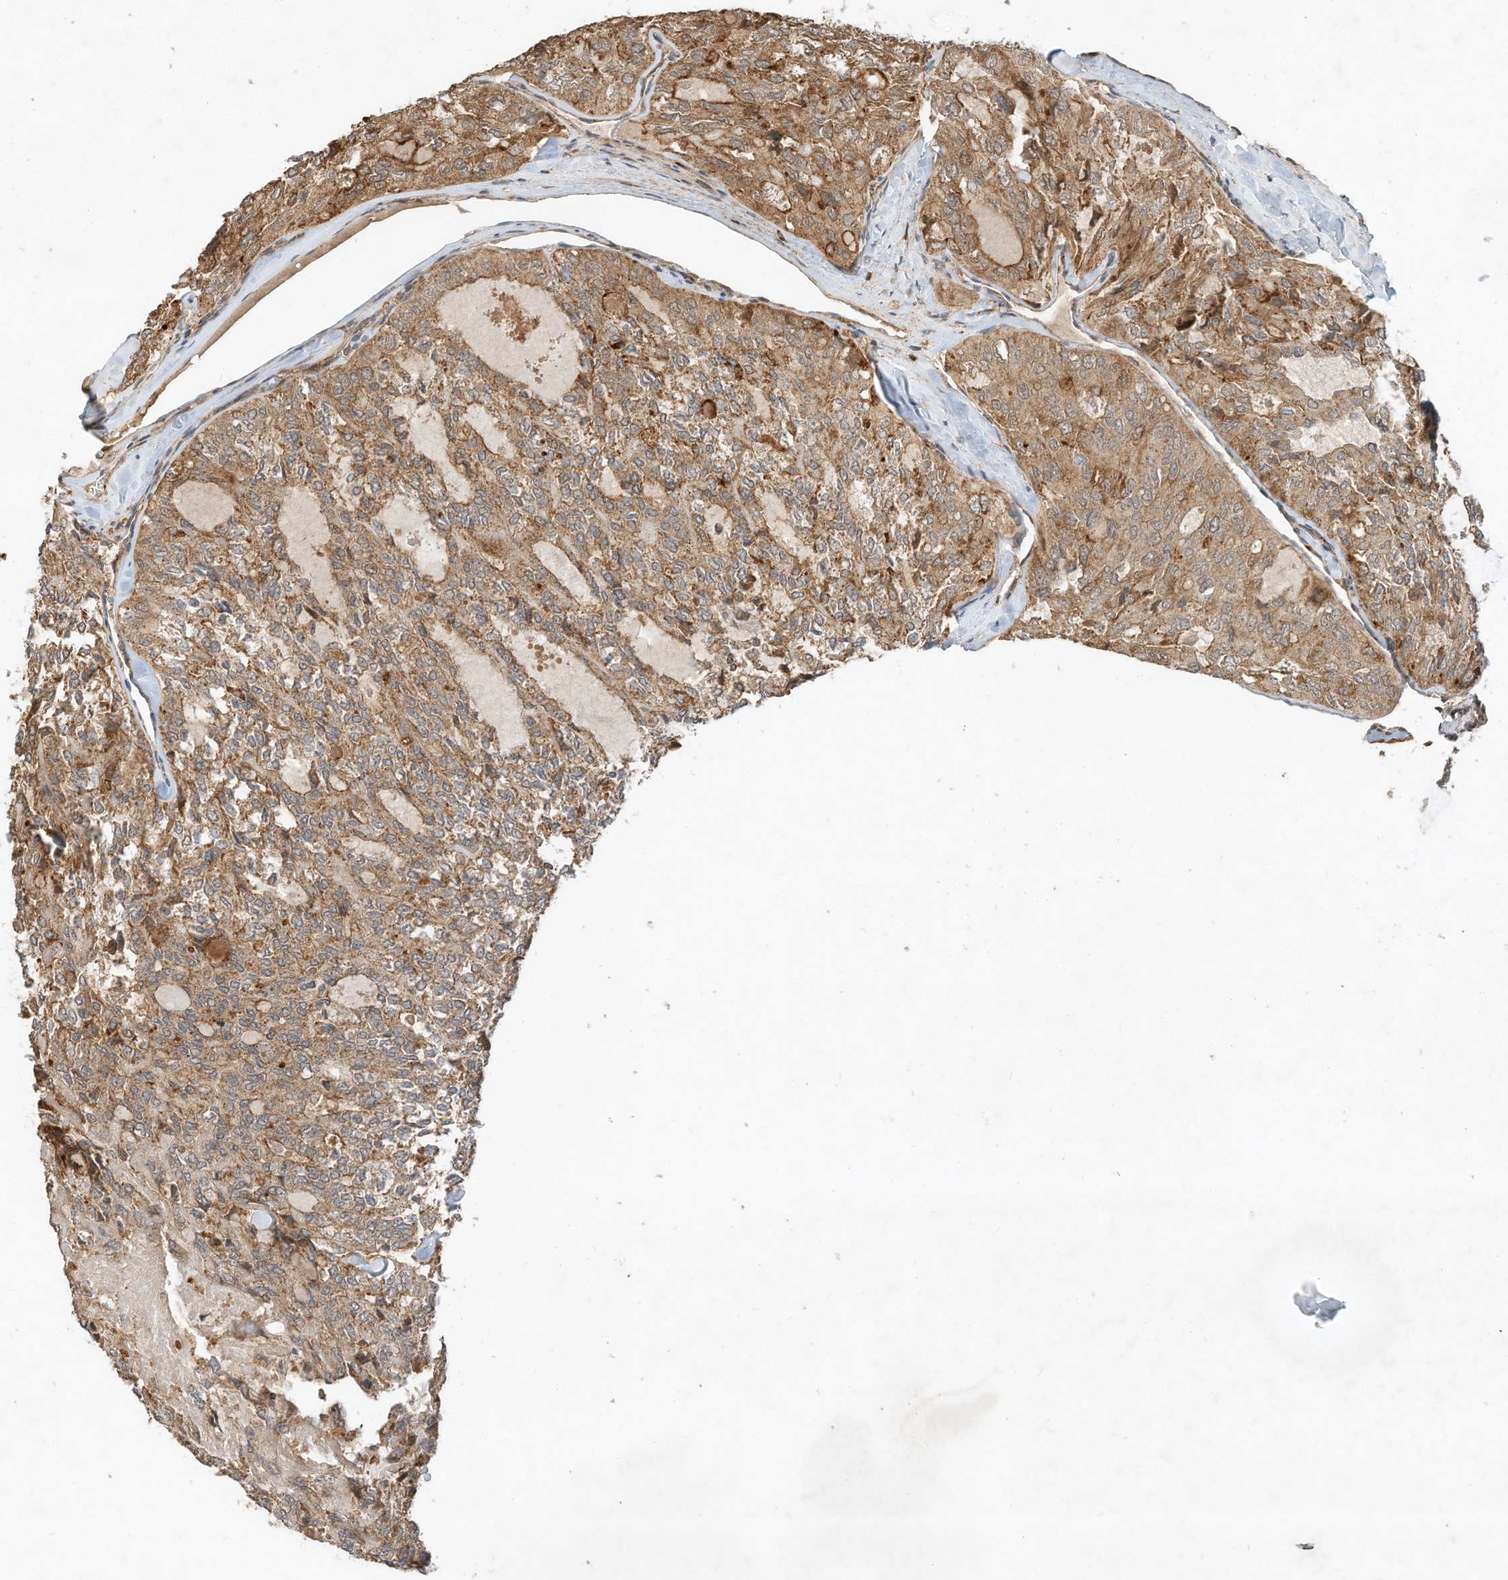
{"staining": {"intensity": "moderate", "quantity": ">75%", "location": "cytoplasmic/membranous"}, "tissue": "thyroid cancer", "cell_type": "Tumor cells", "image_type": "cancer", "snomed": [{"axis": "morphology", "description": "Follicular adenoma carcinoma, NOS"}, {"axis": "topography", "description": "Thyroid gland"}], "caption": "Immunohistochemical staining of human thyroid follicular adenoma carcinoma demonstrates moderate cytoplasmic/membranous protein staining in approximately >75% of tumor cells.", "gene": "CPAMD8", "patient": {"sex": "male", "age": 75}}